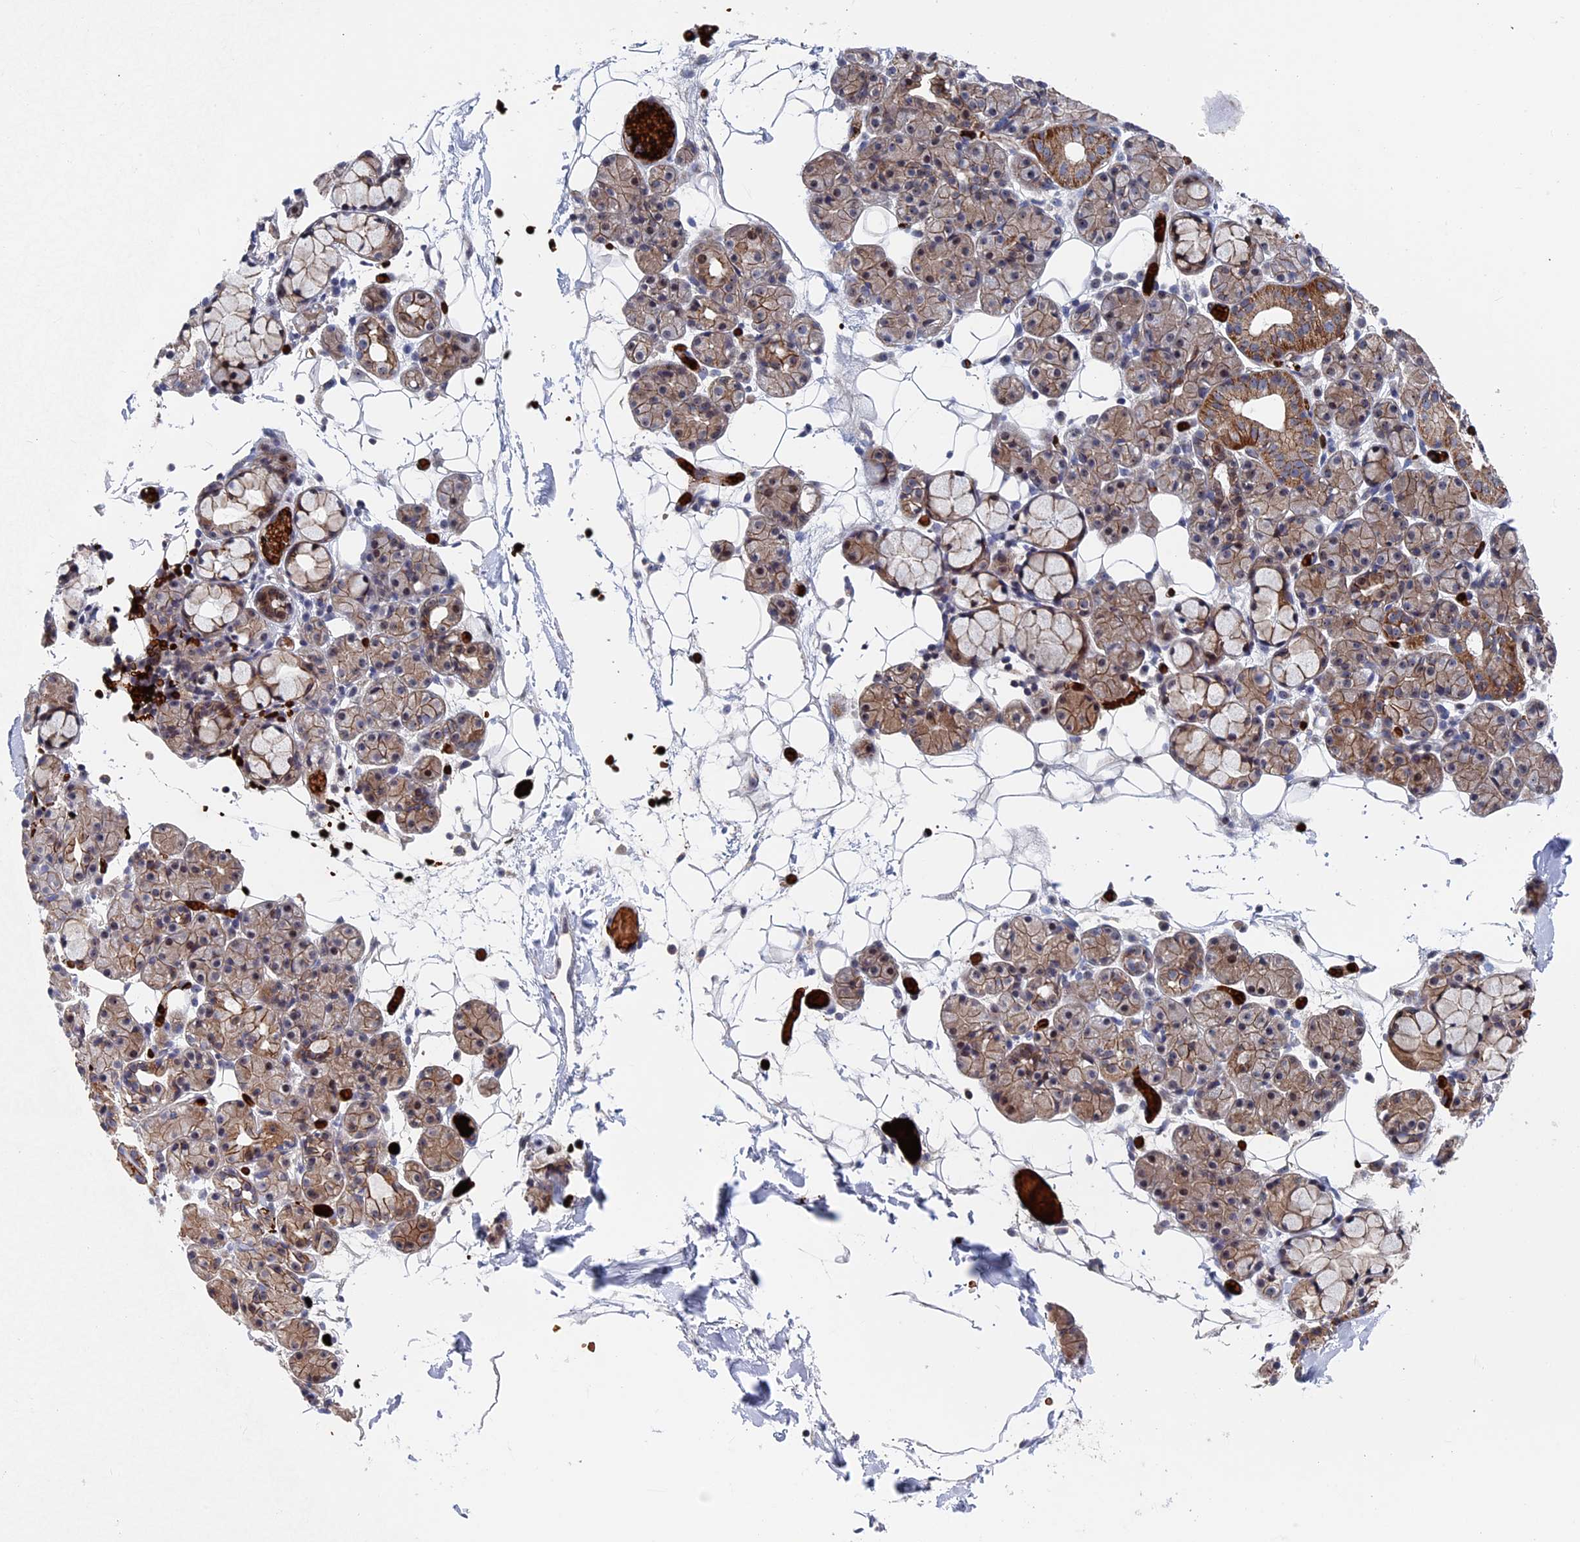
{"staining": {"intensity": "moderate", "quantity": "25%-75%", "location": "cytoplasmic/membranous,nuclear"}, "tissue": "salivary gland", "cell_type": "Glandular cells", "image_type": "normal", "snomed": [{"axis": "morphology", "description": "Normal tissue, NOS"}, {"axis": "topography", "description": "Salivary gland"}], "caption": "Immunohistochemical staining of unremarkable human salivary gland shows 25%-75% levels of moderate cytoplasmic/membranous,nuclear protein expression in about 25%-75% of glandular cells. (brown staining indicates protein expression, while blue staining denotes nuclei).", "gene": "EXOSC9", "patient": {"sex": "male", "age": 63}}